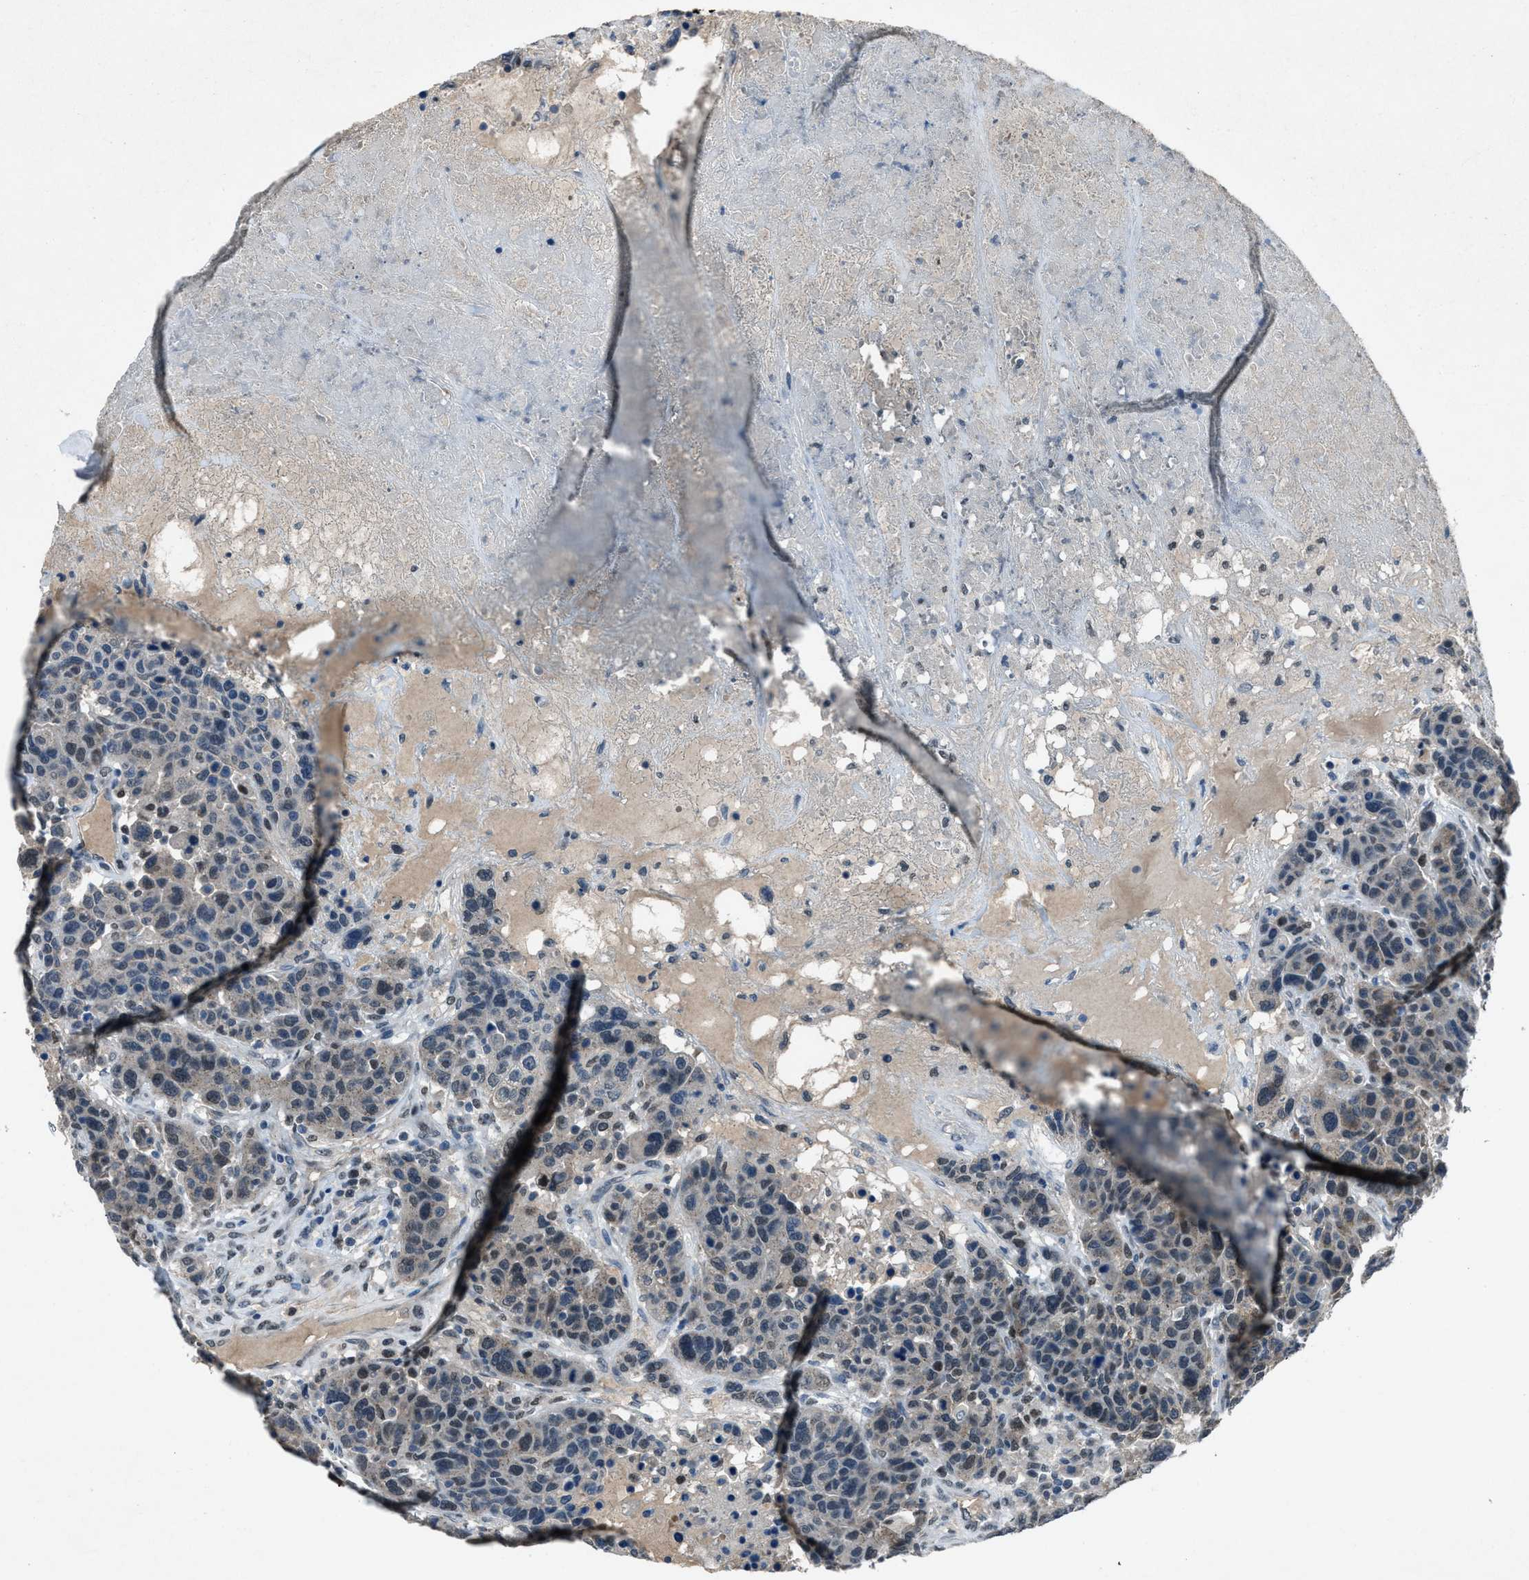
{"staining": {"intensity": "weak", "quantity": "25%-75%", "location": "cytoplasmic/membranous,nuclear"}, "tissue": "breast cancer", "cell_type": "Tumor cells", "image_type": "cancer", "snomed": [{"axis": "morphology", "description": "Duct carcinoma"}, {"axis": "topography", "description": "Breast"}], "caption": "Breast cancer stained with a protein marker exhibits weak staining in tumor cells.", "gene": "DUSP19", "patient": {"sex": "female", "age": 37}}